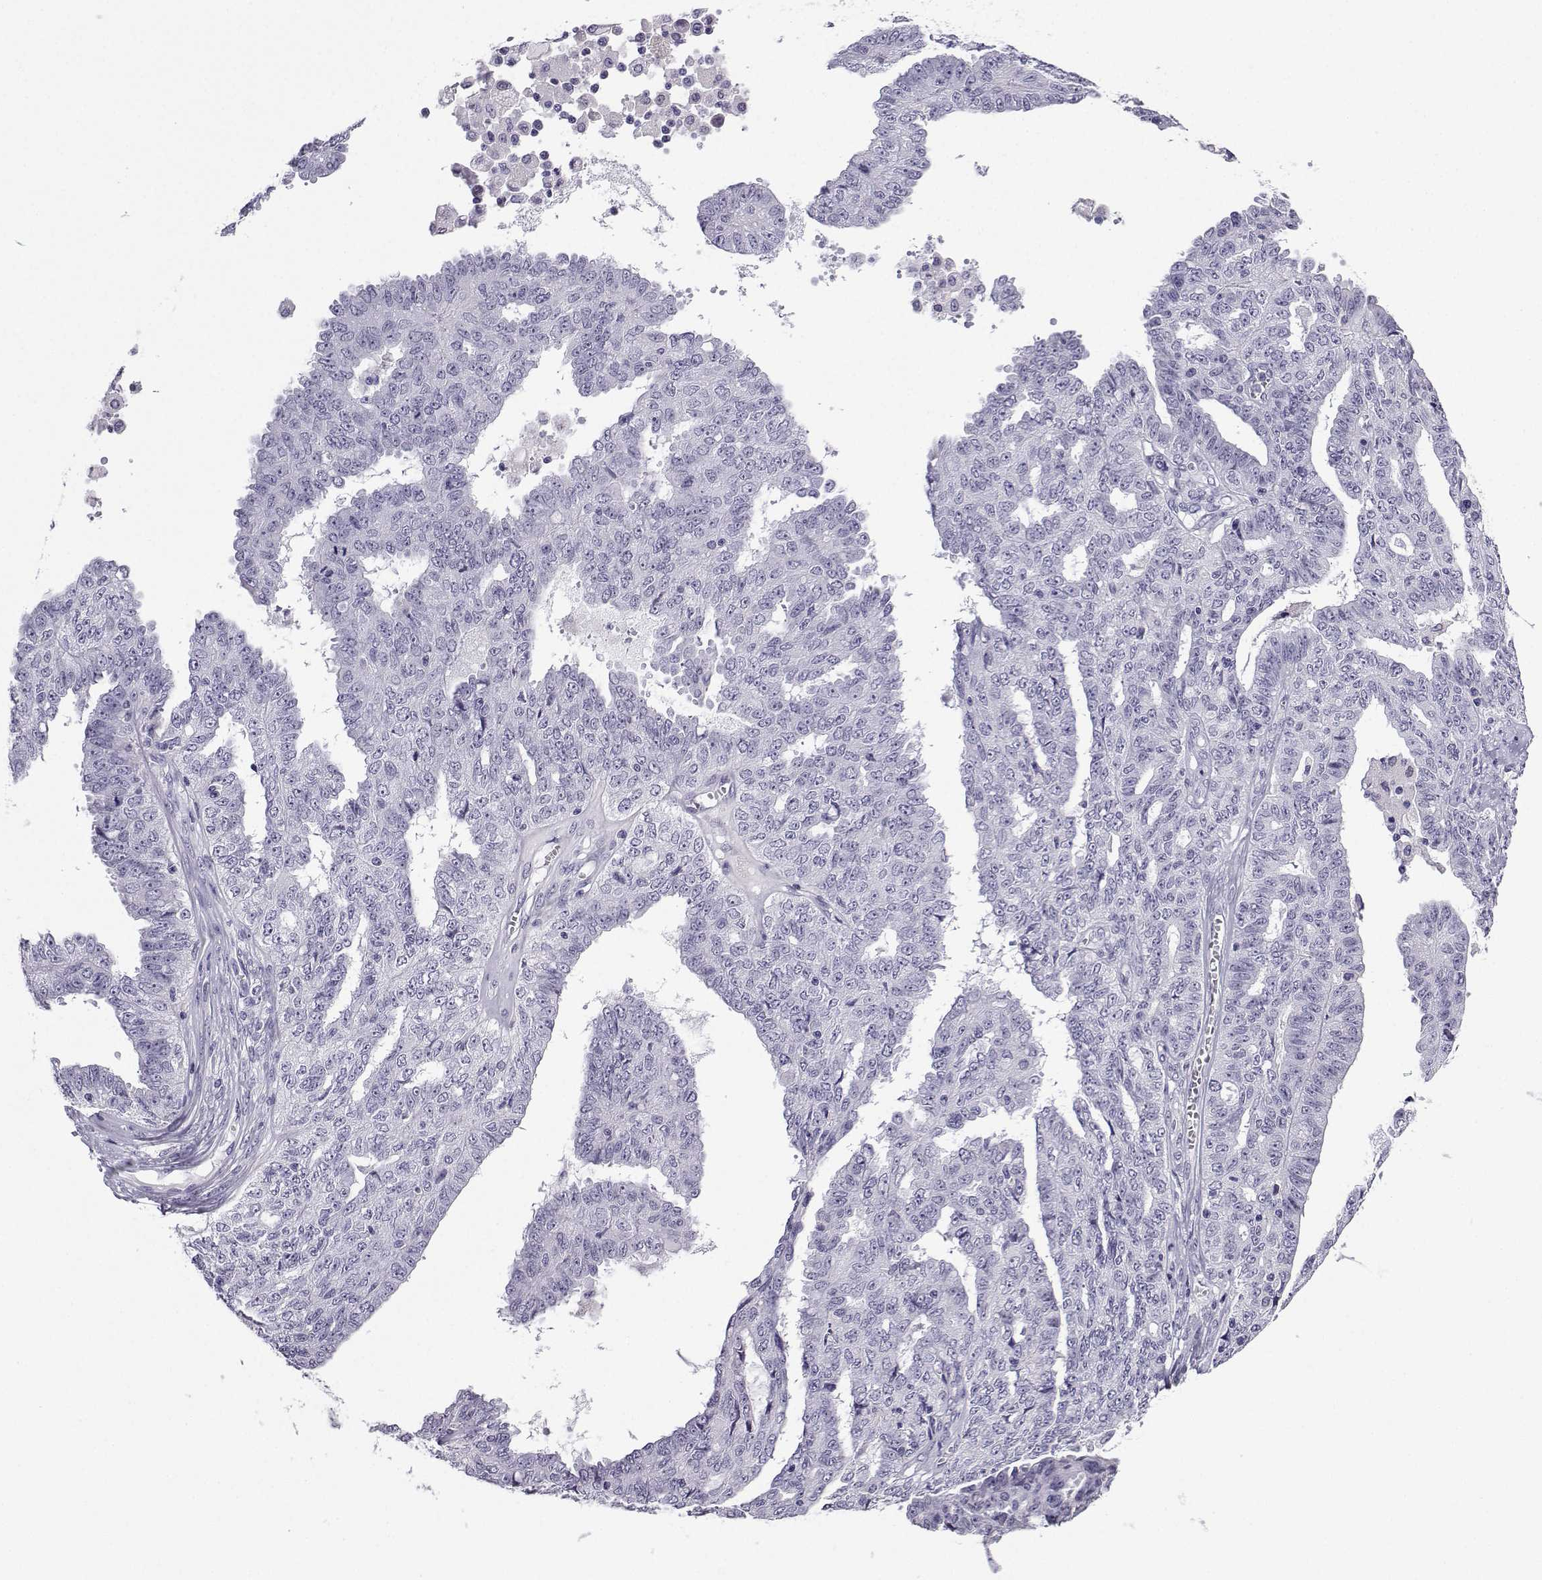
{"staining": {"intensity": "negative", "quantity": "none", "location": "none"}, "tissue": "ovarian cancer", "cell_type": "Tumor cells", "image_type": "cancer", "snomed": [{"axis": "morphology", "description": "Cystadenocarcinoma, serous, NOS"}, {"axis": "topography", "description": "Ovary"}], "caption": "IHC photomicrograph of human ovarian cancer (serous cystadenocarcinoma) stained for a protein (brown), which displays no expression in tumor cells.", "gene": "MRGBP", "patient": {"sex": "female", "age": 71}}